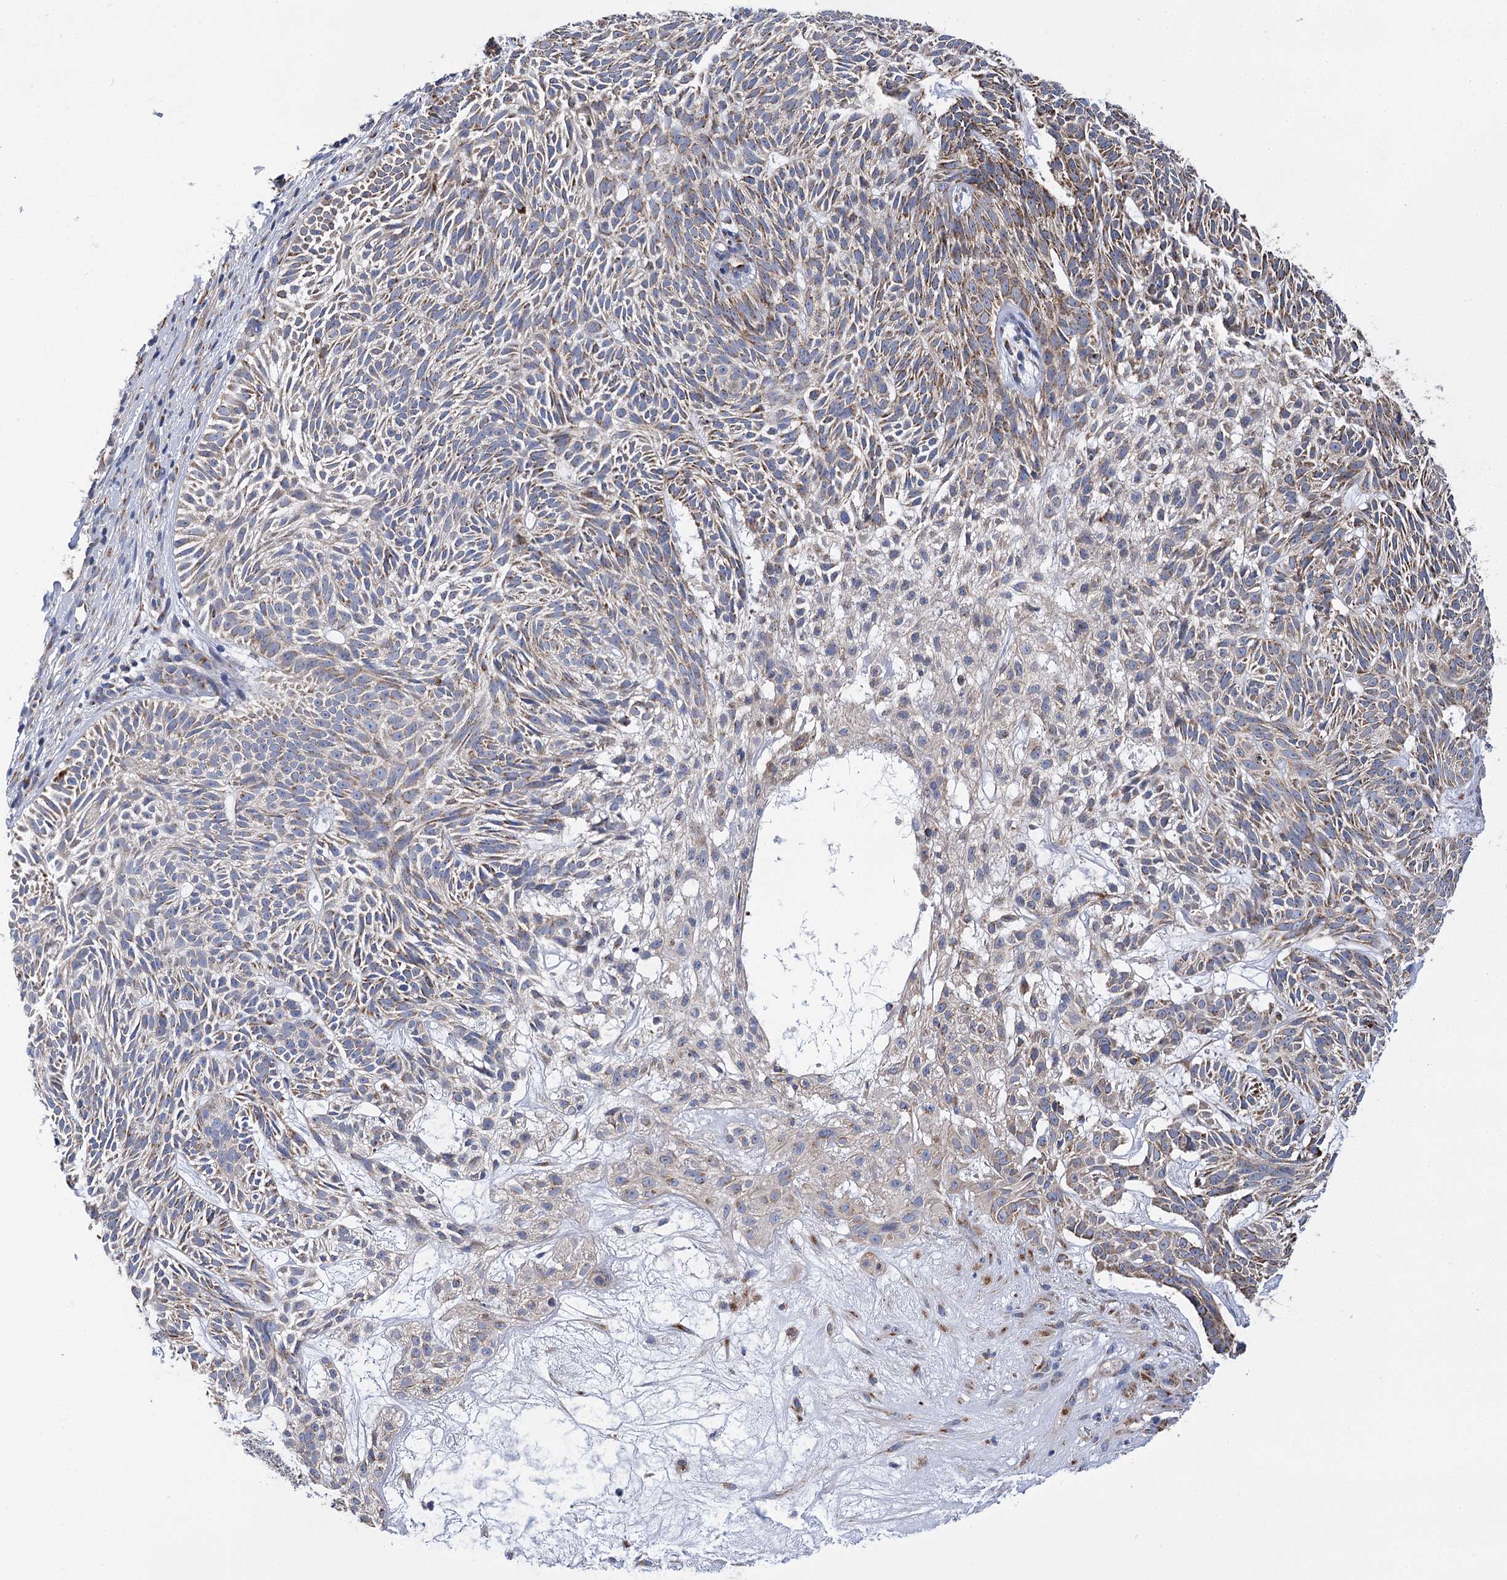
{"staining": {"intensity": "moderate", "quantity": "25%-75%", "location": "cytoplasmic/membranous"}, "tissue": "skin cancer", "cell_type": "Tumor cells", "image_type": "cancer", "snomed": [{"axis": "morphology", "description": "Basal cell carcinoma"}, {"axis": "topography", "description": "Skin"}], "caption": "Human skin cancer stained with a brown dye demonstrates moderate cytoplasmic/membranous positive positivity in approximately 25%-75% of tumor cells.", "gene": "CCDC73", "patient": {"sex": "male", "age": 75}}